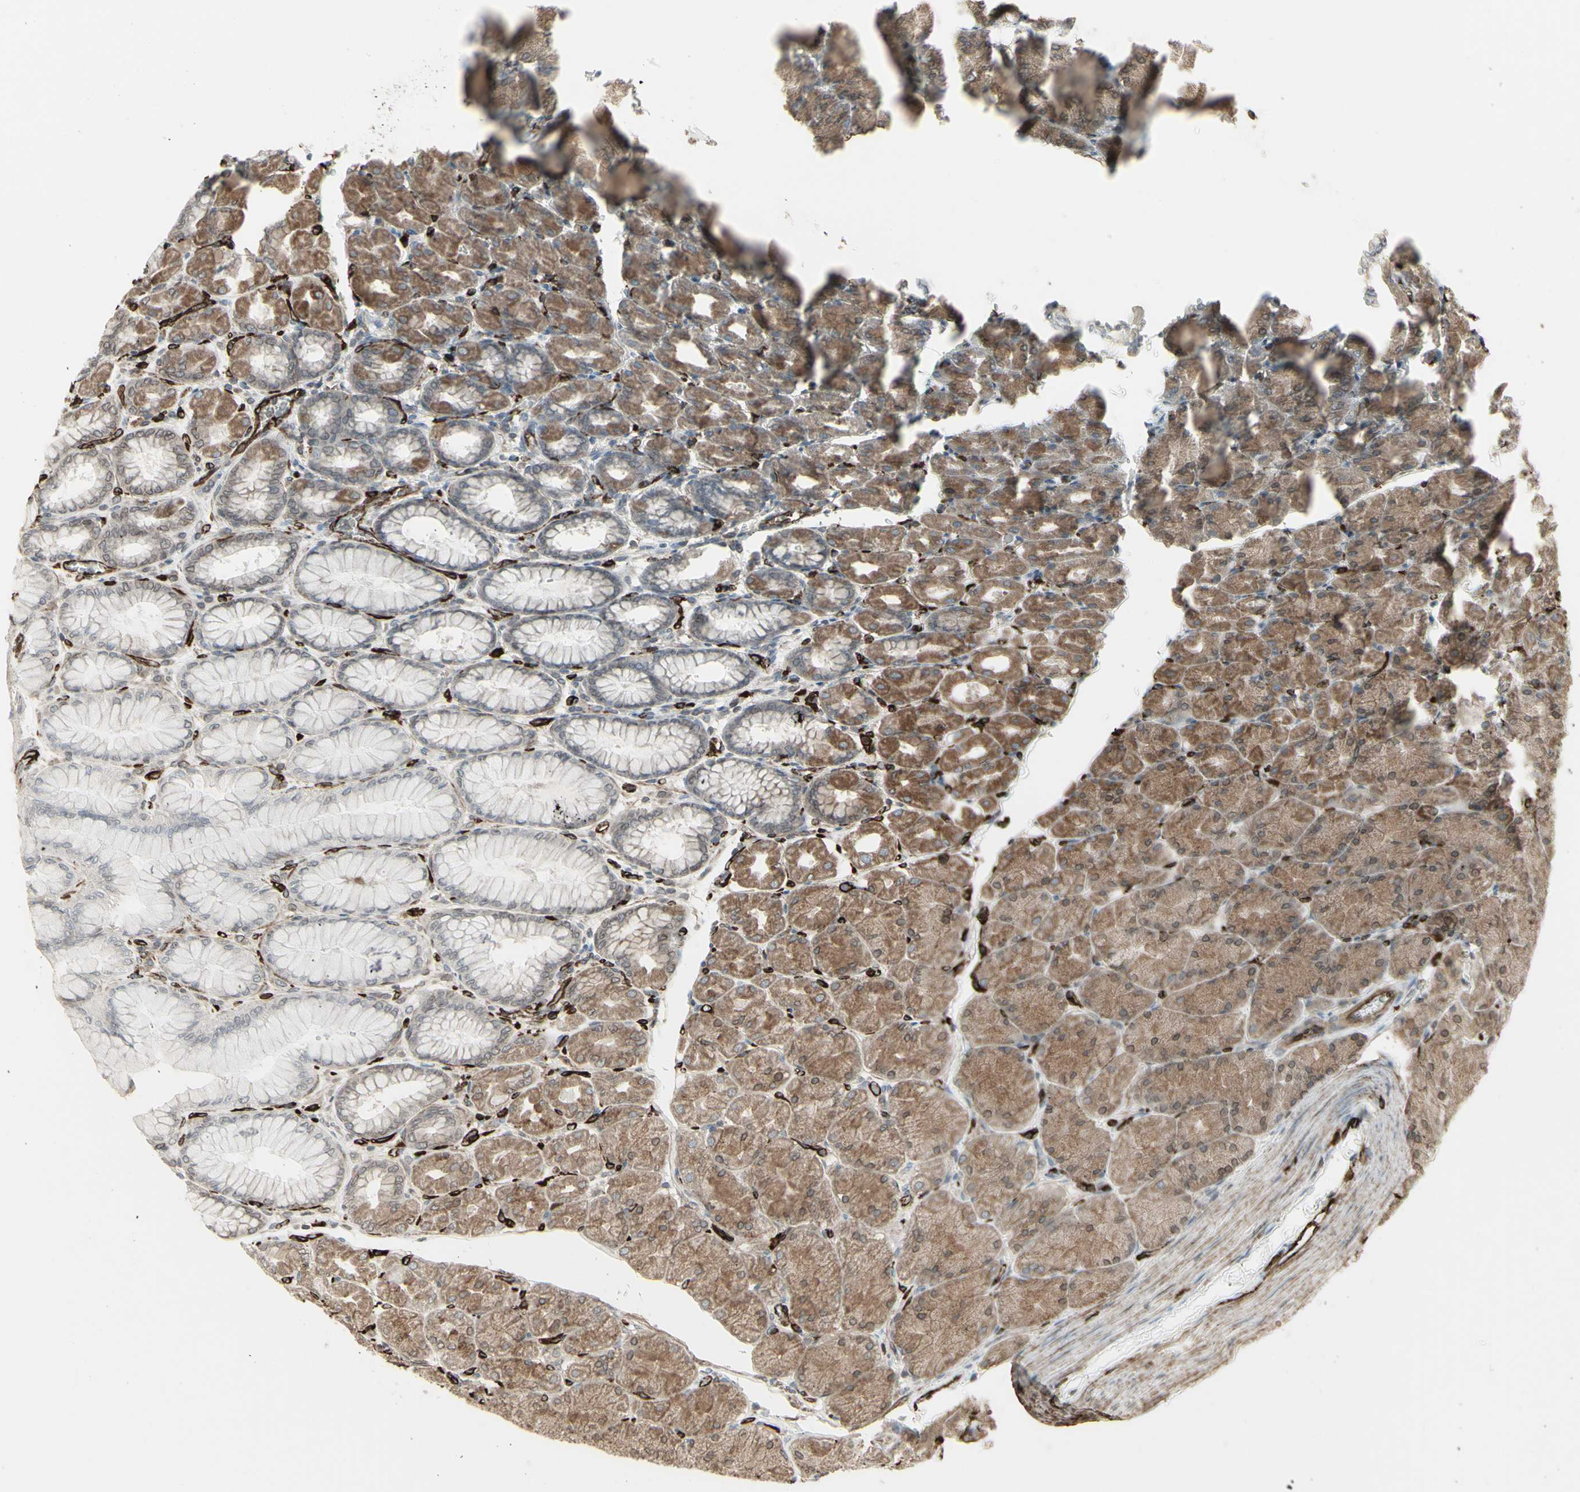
{"staining": {"intensity": "moderate", "quantity": "25%-75%", "location": "cytoplasmic/membranous,nuclear"}, "tissue": "stomach", "cell_type": "Glandular cells", "image_type": "normal", "snomed": [{"axis": "morphology", "description": "Normal tissue, NOS"}, {"axis": "topography", "description": "Stomach, upper"}], "caption": "IHC (DAB) staining of benign stomach displays moderate cytoplasmic/membranous,nuclear protein staining in approximately 25%-75% of glandular cells.", "gene": "DTX3L", "patient": {"sex": "female", "age": 56}}